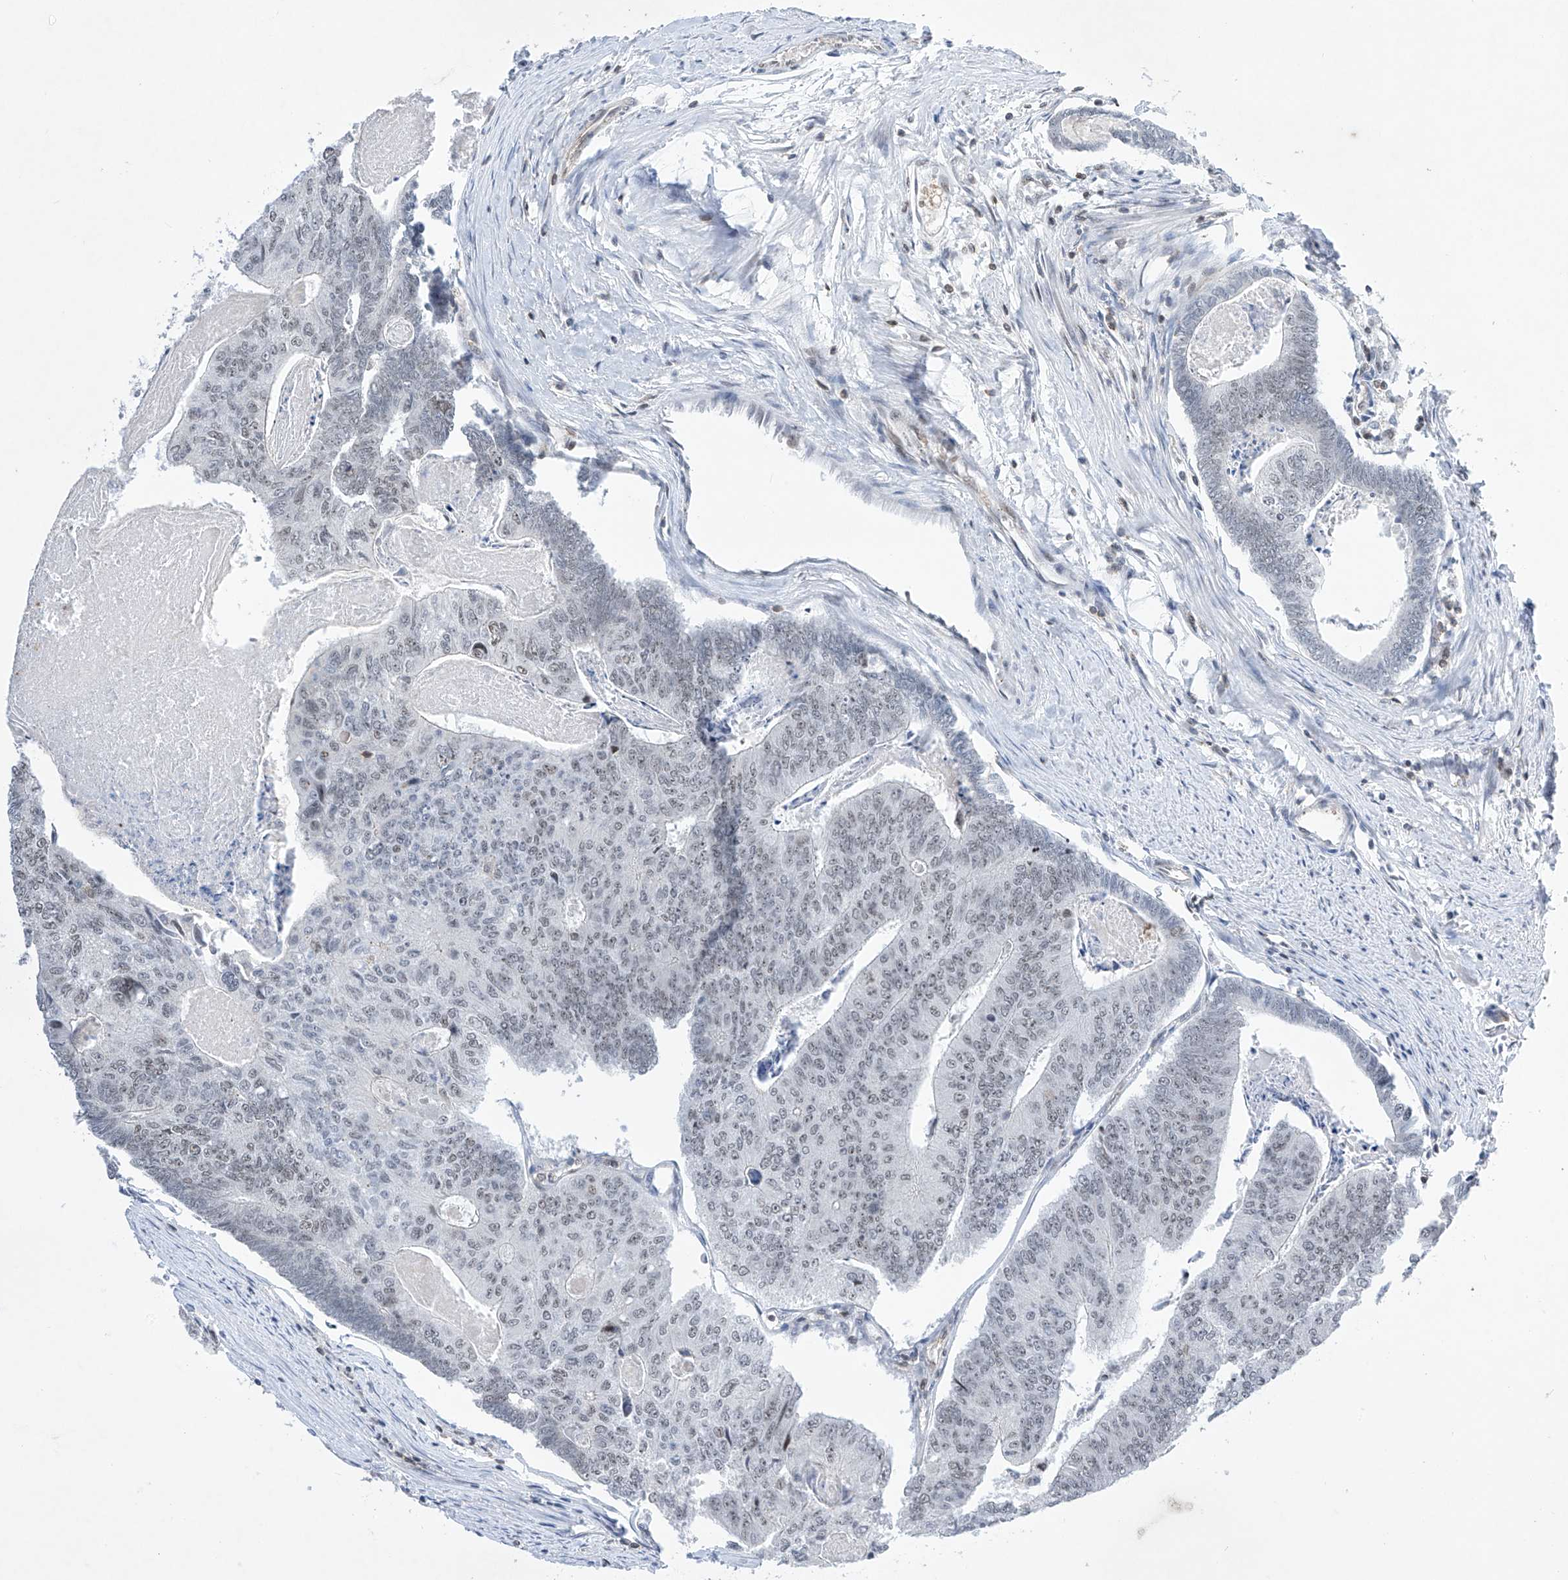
{"staining": {"intensity": "weak", "quantity": "<25%", "location": "nuclear"}, "tissue": "colorectal cancer", "cell_type": "Tumor cells", "image_type": "cancer", "snomed": [{"axis": "morphology", "description": "Adenocarcinoma, NOS"}, {"axis": "topography", "description": "Colon"}], "caption": "IHC micrograph of colorectal cancer (adenocarcinoma) stained for a protein (brown), which displays no expression in tumor cells.", "gene": "MSL3", "patient": {"sex": "female", "age": 67}}